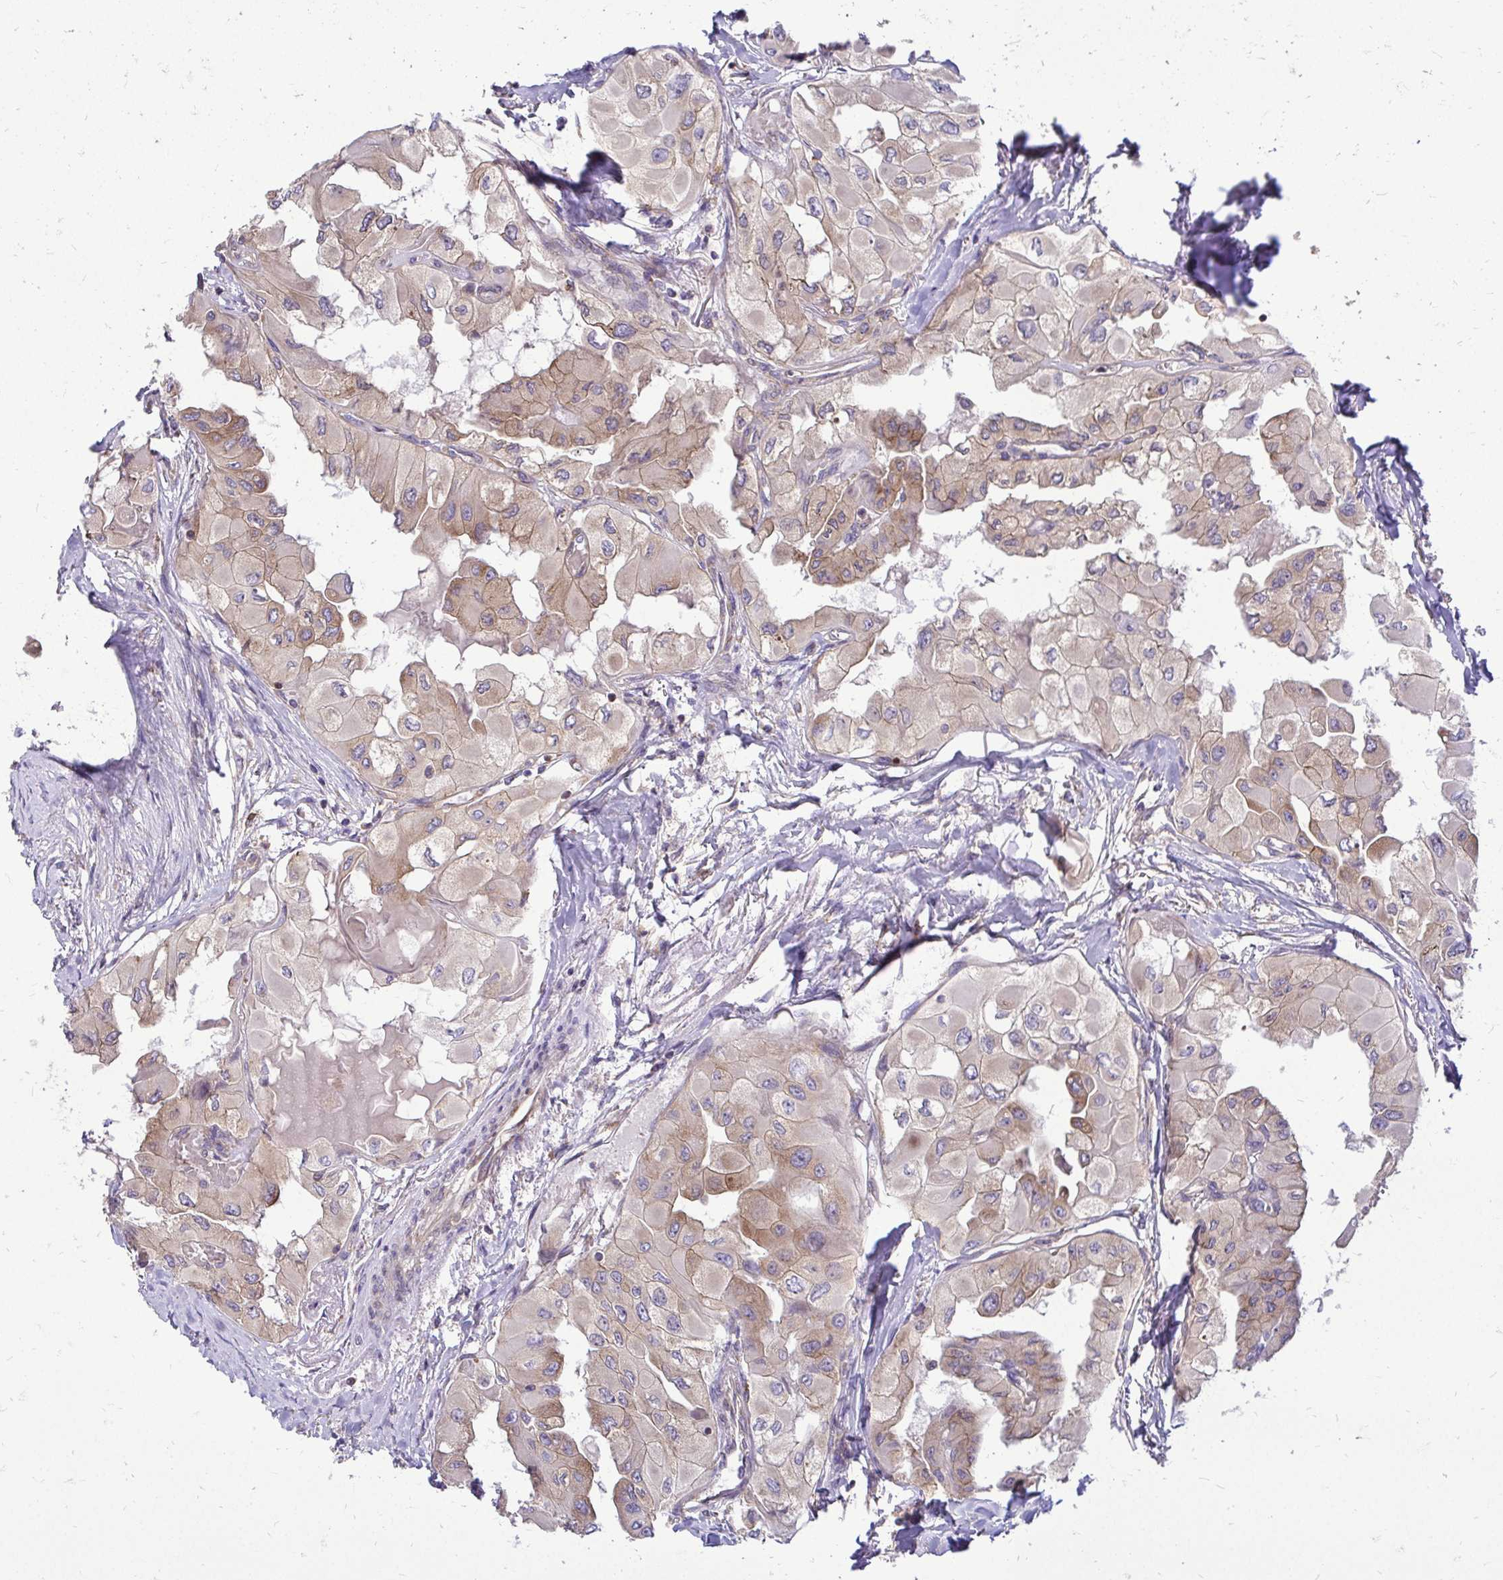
{"staining": {"intensity": "moderate", "quantity": "25%-75%", "location": "cytoplasmic/membranous"}, "tissue": "thyroid cancer", "cell_type": "Tumor cells", "image_type": "cancer", "snomed": [{"axis": "morphology", "description": "Normal tissue, NOS"}, {"axis": "morphology", "description": "Papillary adenocarcinoma, NOS"}, {"axis": "topography", "description": "Thyroid gland"}], "caption": "Immunohistochemistry (IHC) of papillary adenocarcinoma (thyroid) displays medium levels of moderate cytoplasmic/membranous positivity in about 25%-75% of tumor cells.", "gene": "FMR1", "patient": {"sex": "female", "age": 59}}